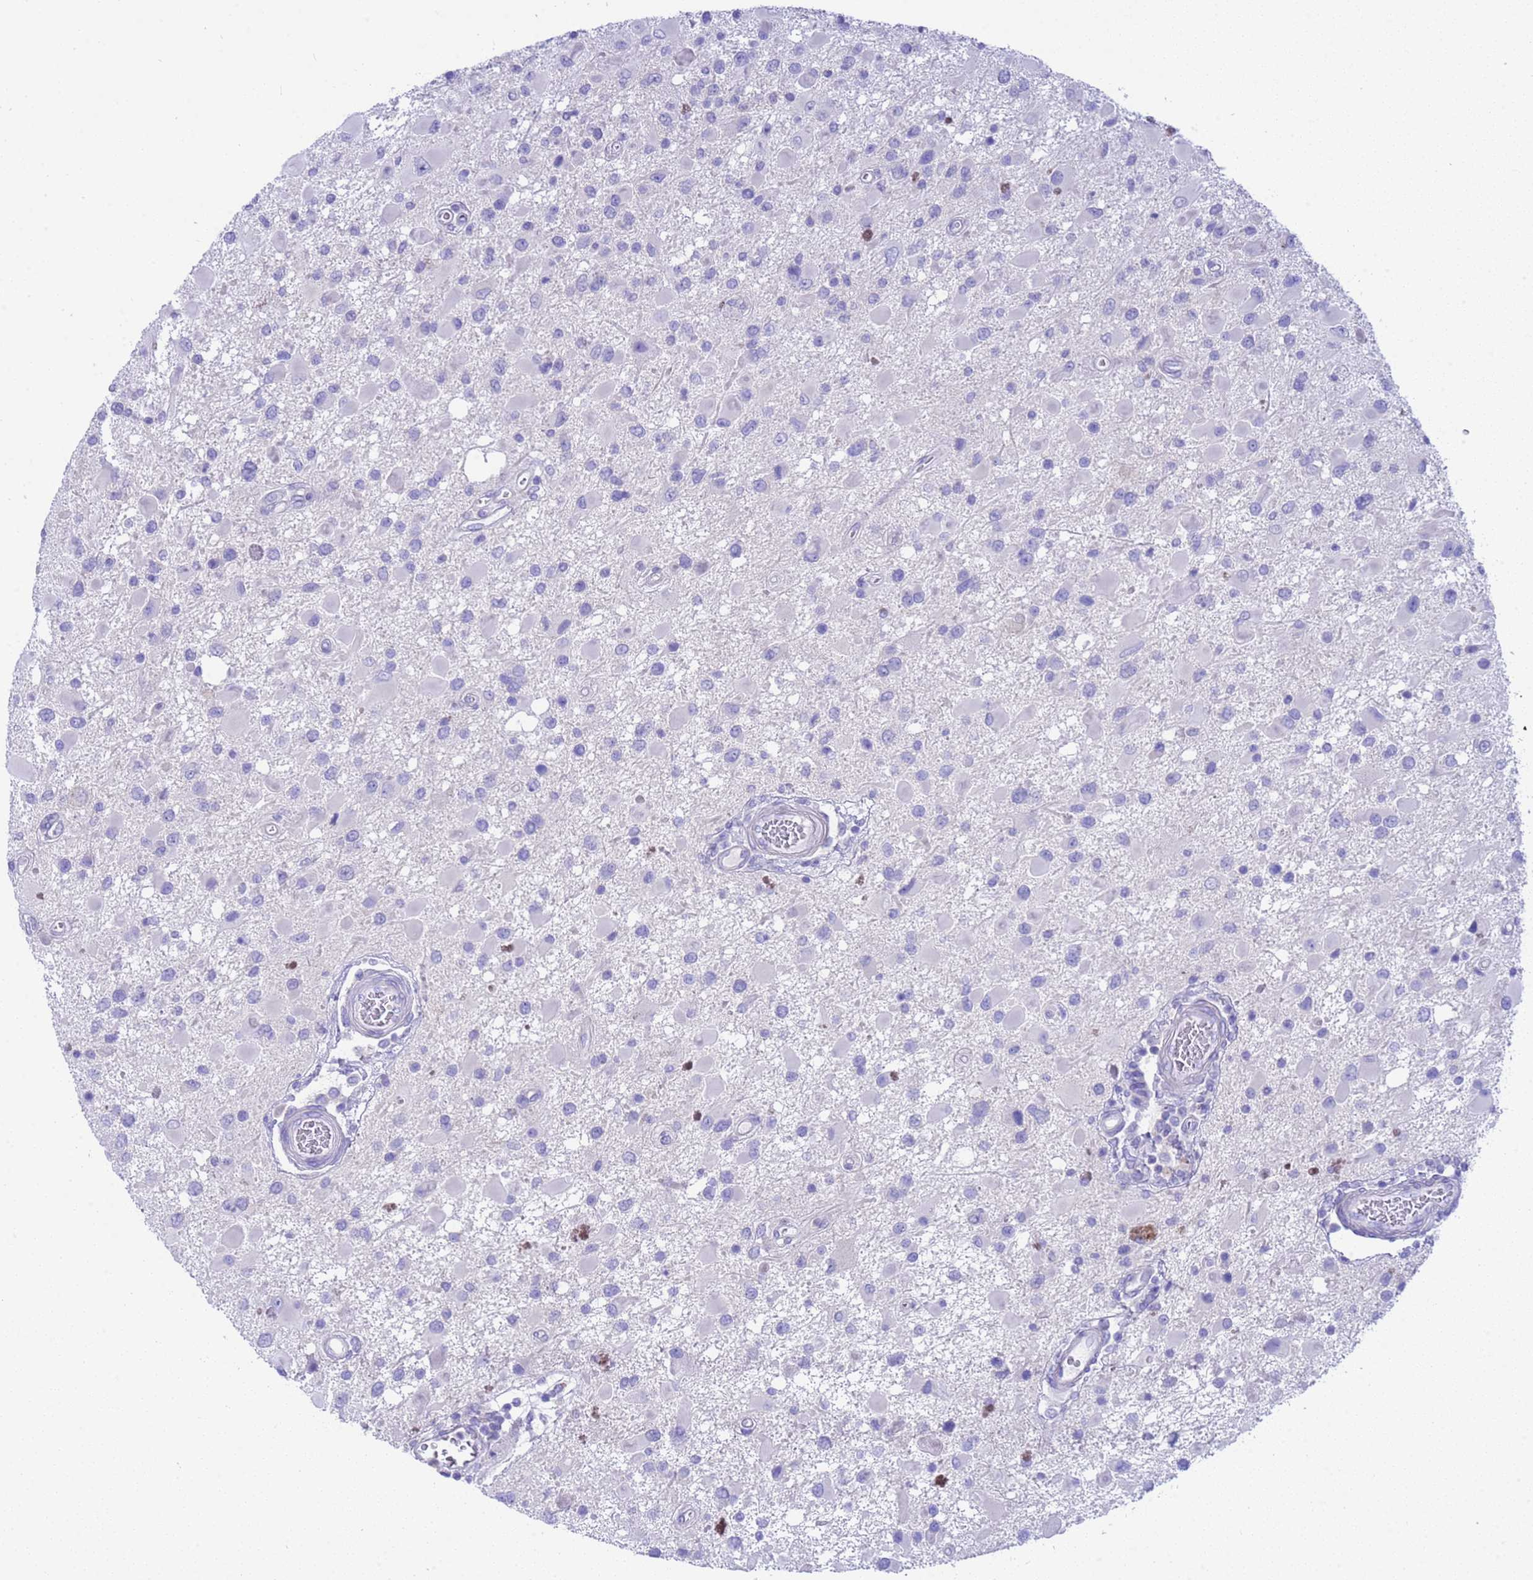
{"staining": {"intensity": "negative", "quantity": "none", "location": "none"}, "tissue": "glioma", "cell_type": "Tumor cells", "image_type": "cancer", "snomed": [{"axis": "morphology", "description": "Glioma, malignant, High grade"}, {"axis": "topography", "description": "Brain"}], "caption": "The histopathology image reveals no significant expression in tumor cells of glioma. (DAB (3,3'-diaminobenzidine) IHC visualized using brightfield microscopy, high magnification).", "gene": "USP38", "patient": {"sex": "male", "age": 53}}